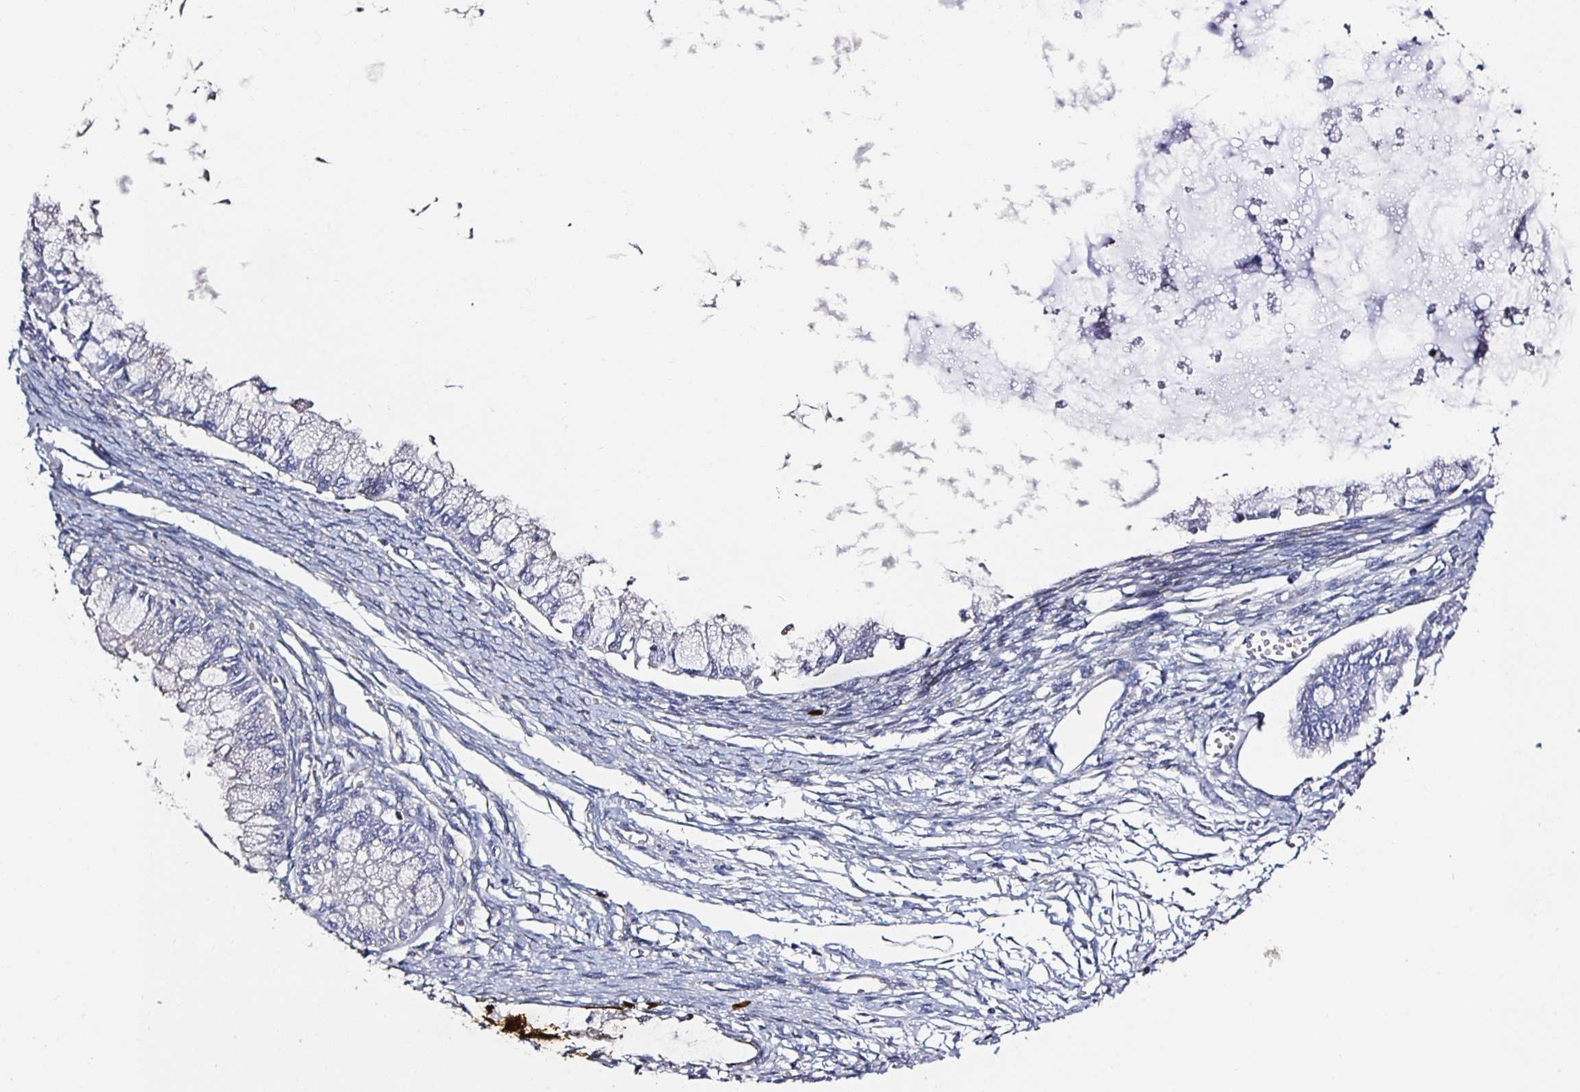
{"staining": {"intensity": "negative", "quantity": "none", "location": "none"}, "tissue": "ovarian cancer", "cell_type": "Tumor cells", "image_type": "cancer", "snomed": [{"axis": "morphology", "description": "Cystadenocarcinoma, mucinous, NOS"}, {"axis": "topography", "description": "Ovary"}], "caption": "High magnification brightfield microscopy of ovarian cancer stained with DAB (brown) and counterstained with hematoxylin (blue): tumor cells show no significant expression.", "gene": "TLR4", "patient": {"sex": "female", "age": 34}}